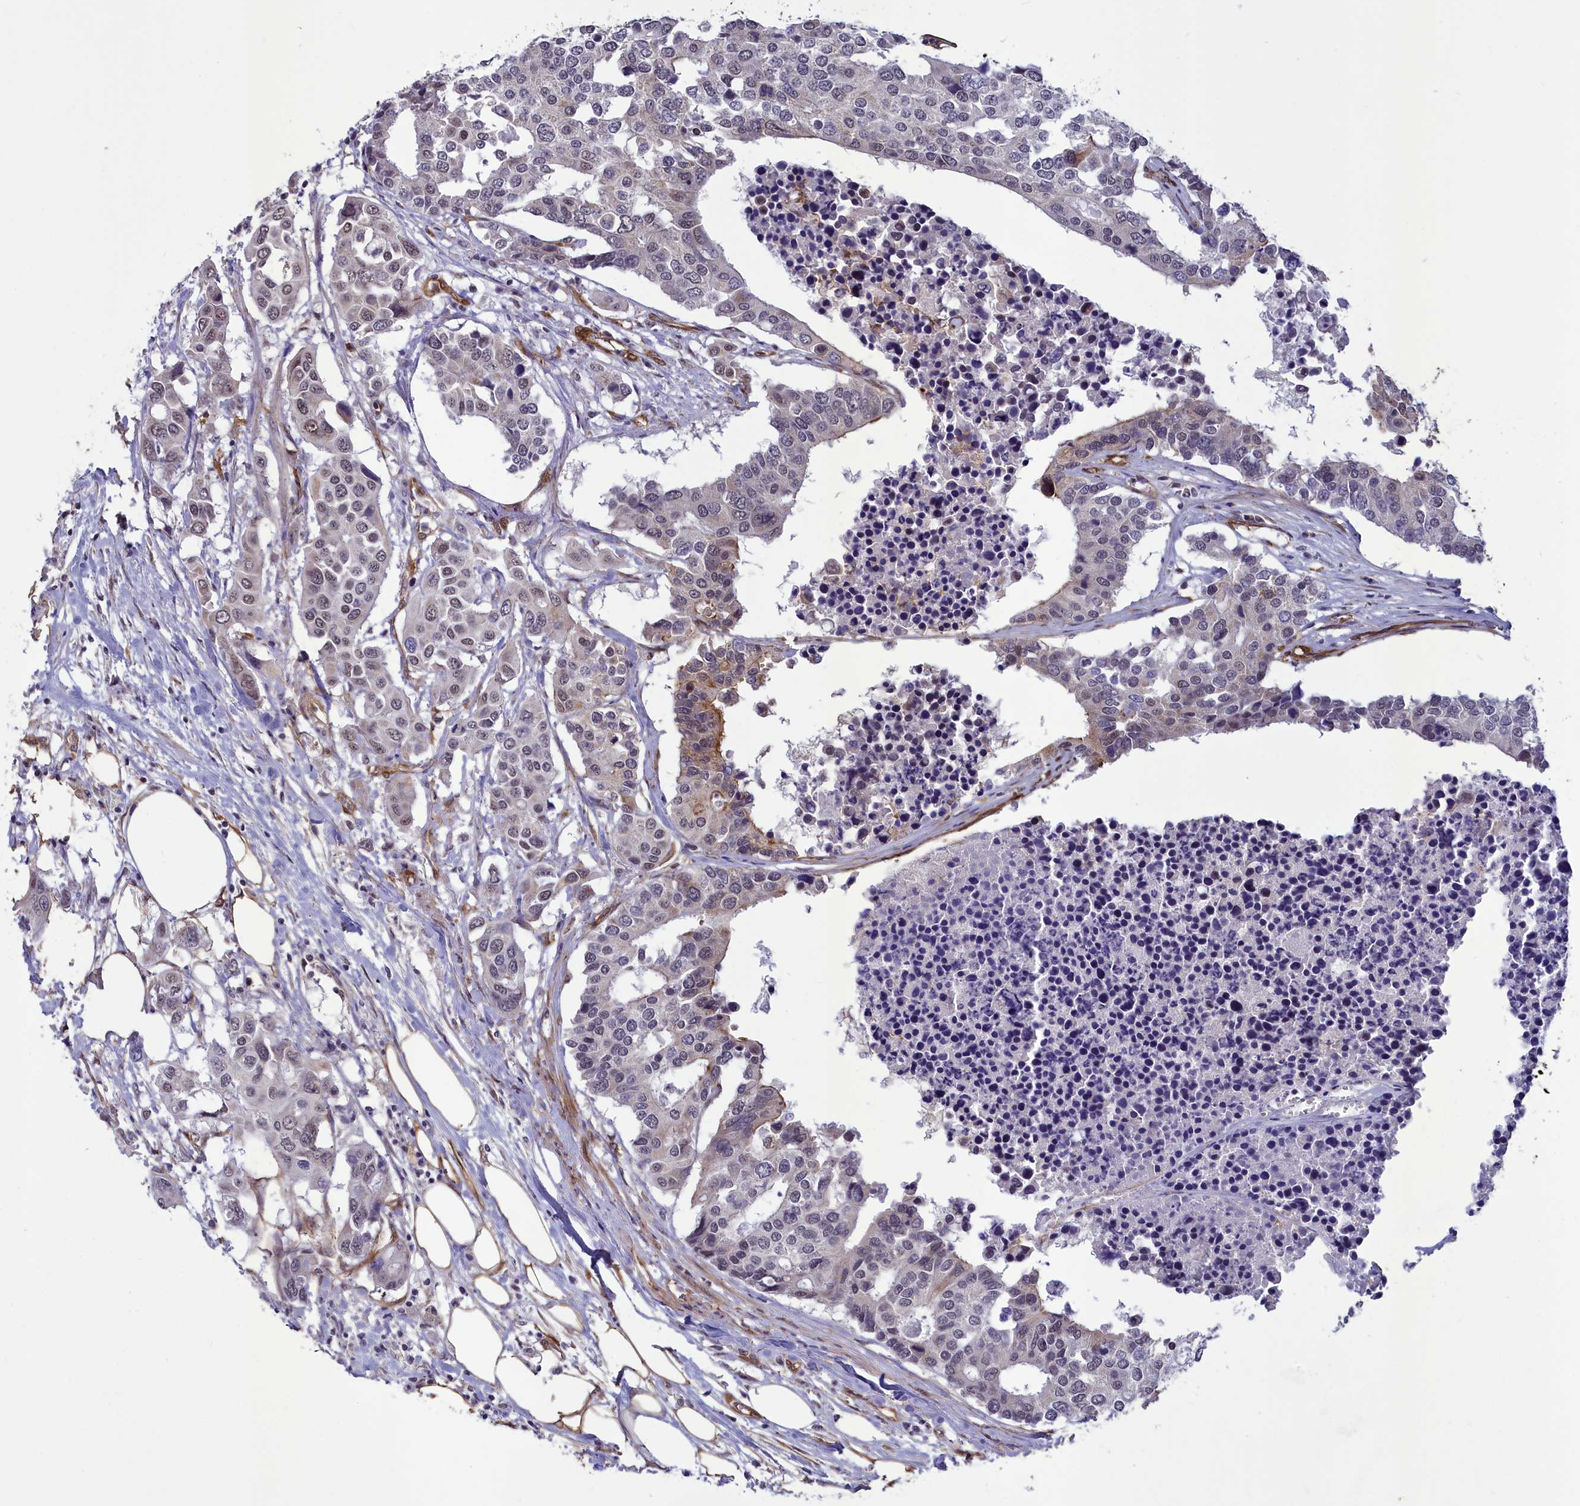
{"staining": {"intensity": "weak", "quantity": "<25%", "location": "cytoplasmic/membranous,nuclear"}, "tissue": "colorectal cancer", "cell_type": "Tumor cells", "image_type": "cancer", "snomed": [{"axis": "morphology", "description": "Adenocarcinoma, NOS"}, {"axis": "topography", "description": "Colon"}], "caption": "Tumor cells show no significant staining in colorectal adenocarcinoma.", "gene": "TNS1", "patient": {"sex": "male", "age": 77}}